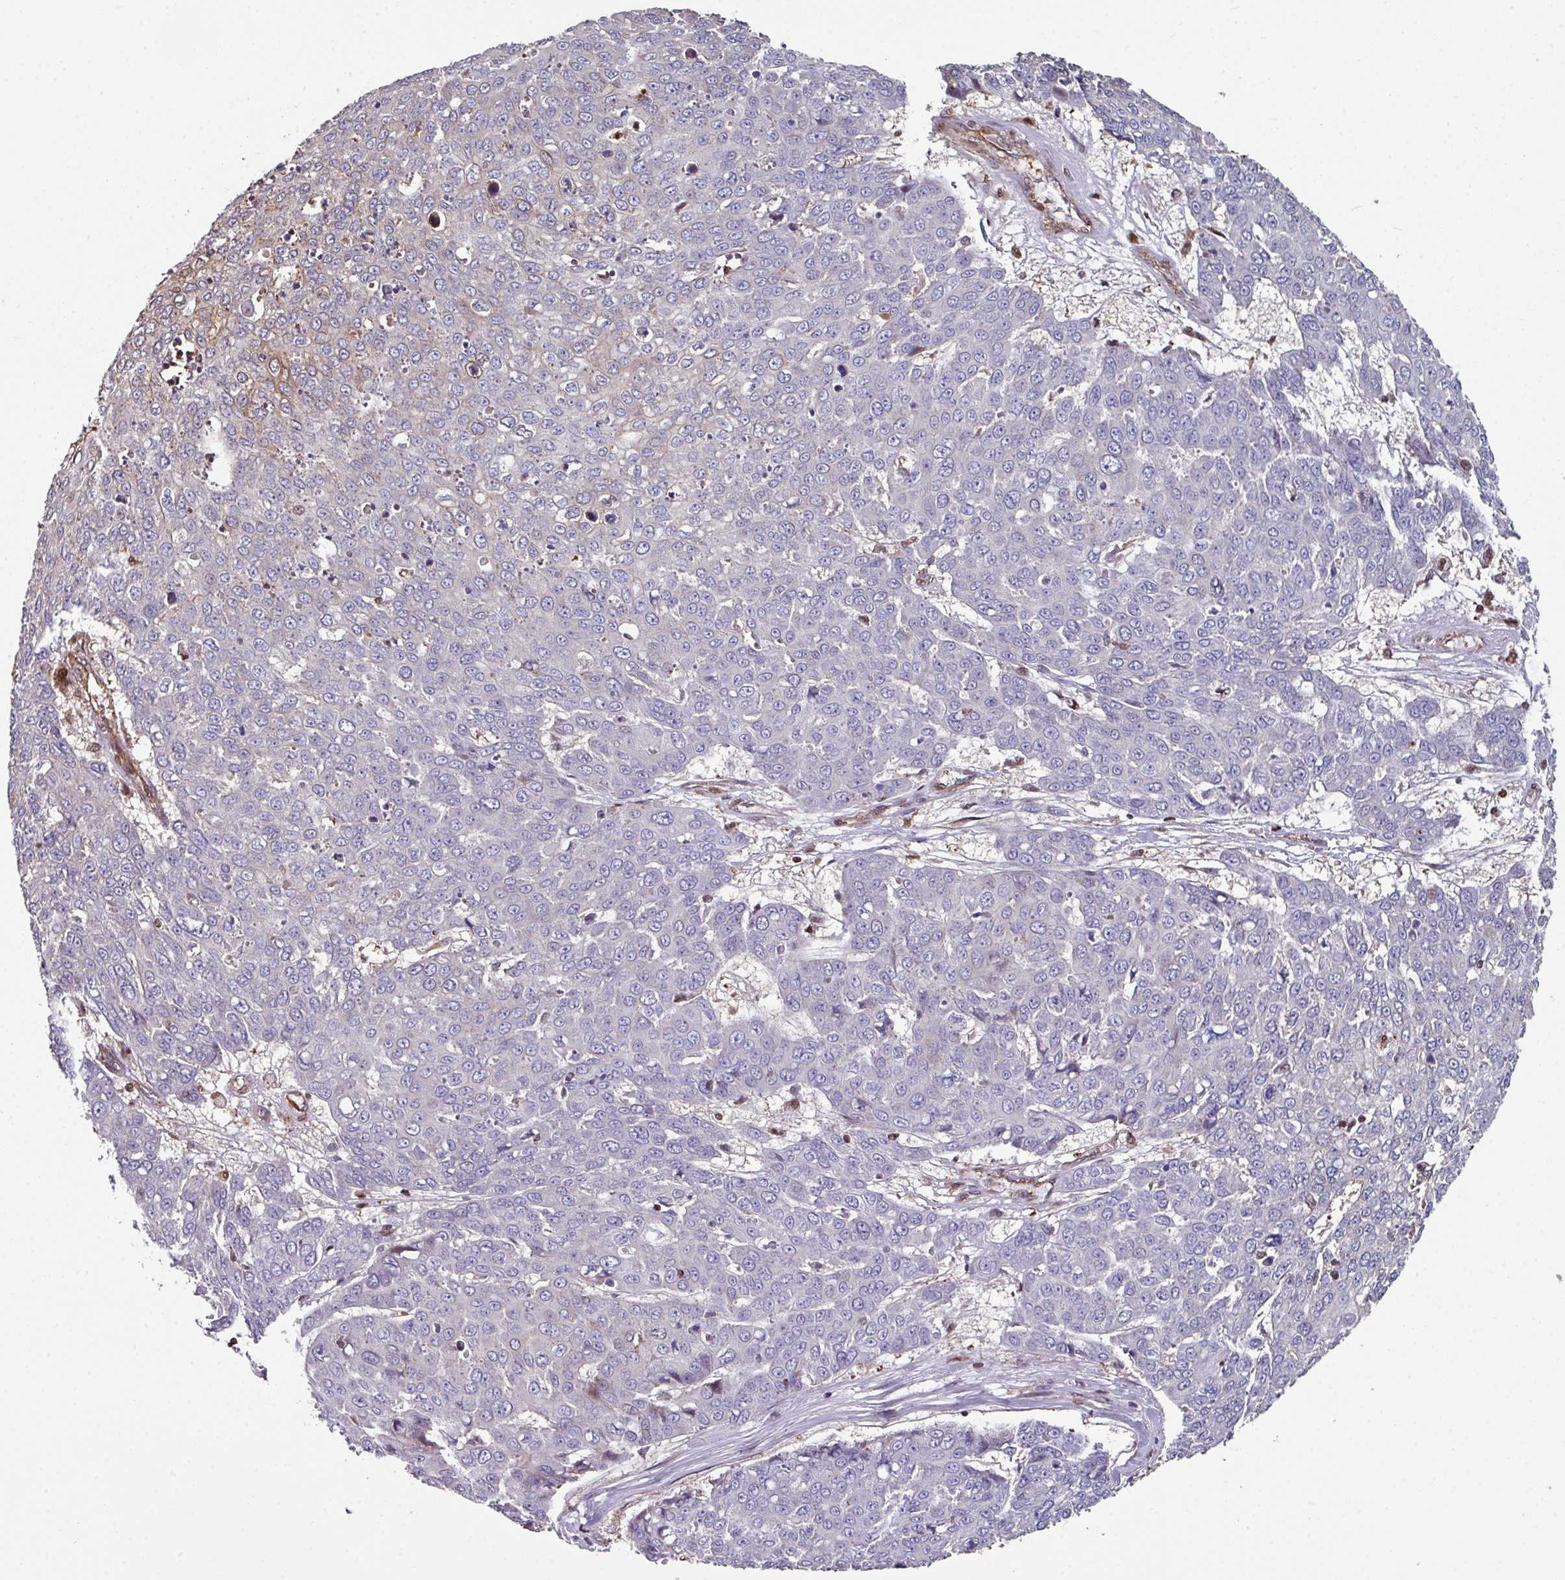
{"staining": {"intensity": "negative", "quantity": "none", "location": "none"}, "tissue": "skin cancer", "cell_type": "Tumor cells", "image_type": "cancer", "snomed": [{"axis": "morphology", "description": "Squamous cell carcinoma, NOS"}, {"axis": "topography", "description": "Skin"}], "caption": "Immunohistochemistry (IHC) photomicrograph of human skin cancer stained for a protein (brown), which shows no expression in tumor cells.", "gene": "ANO9", "patient": {"sex": "male", "age": 71}}